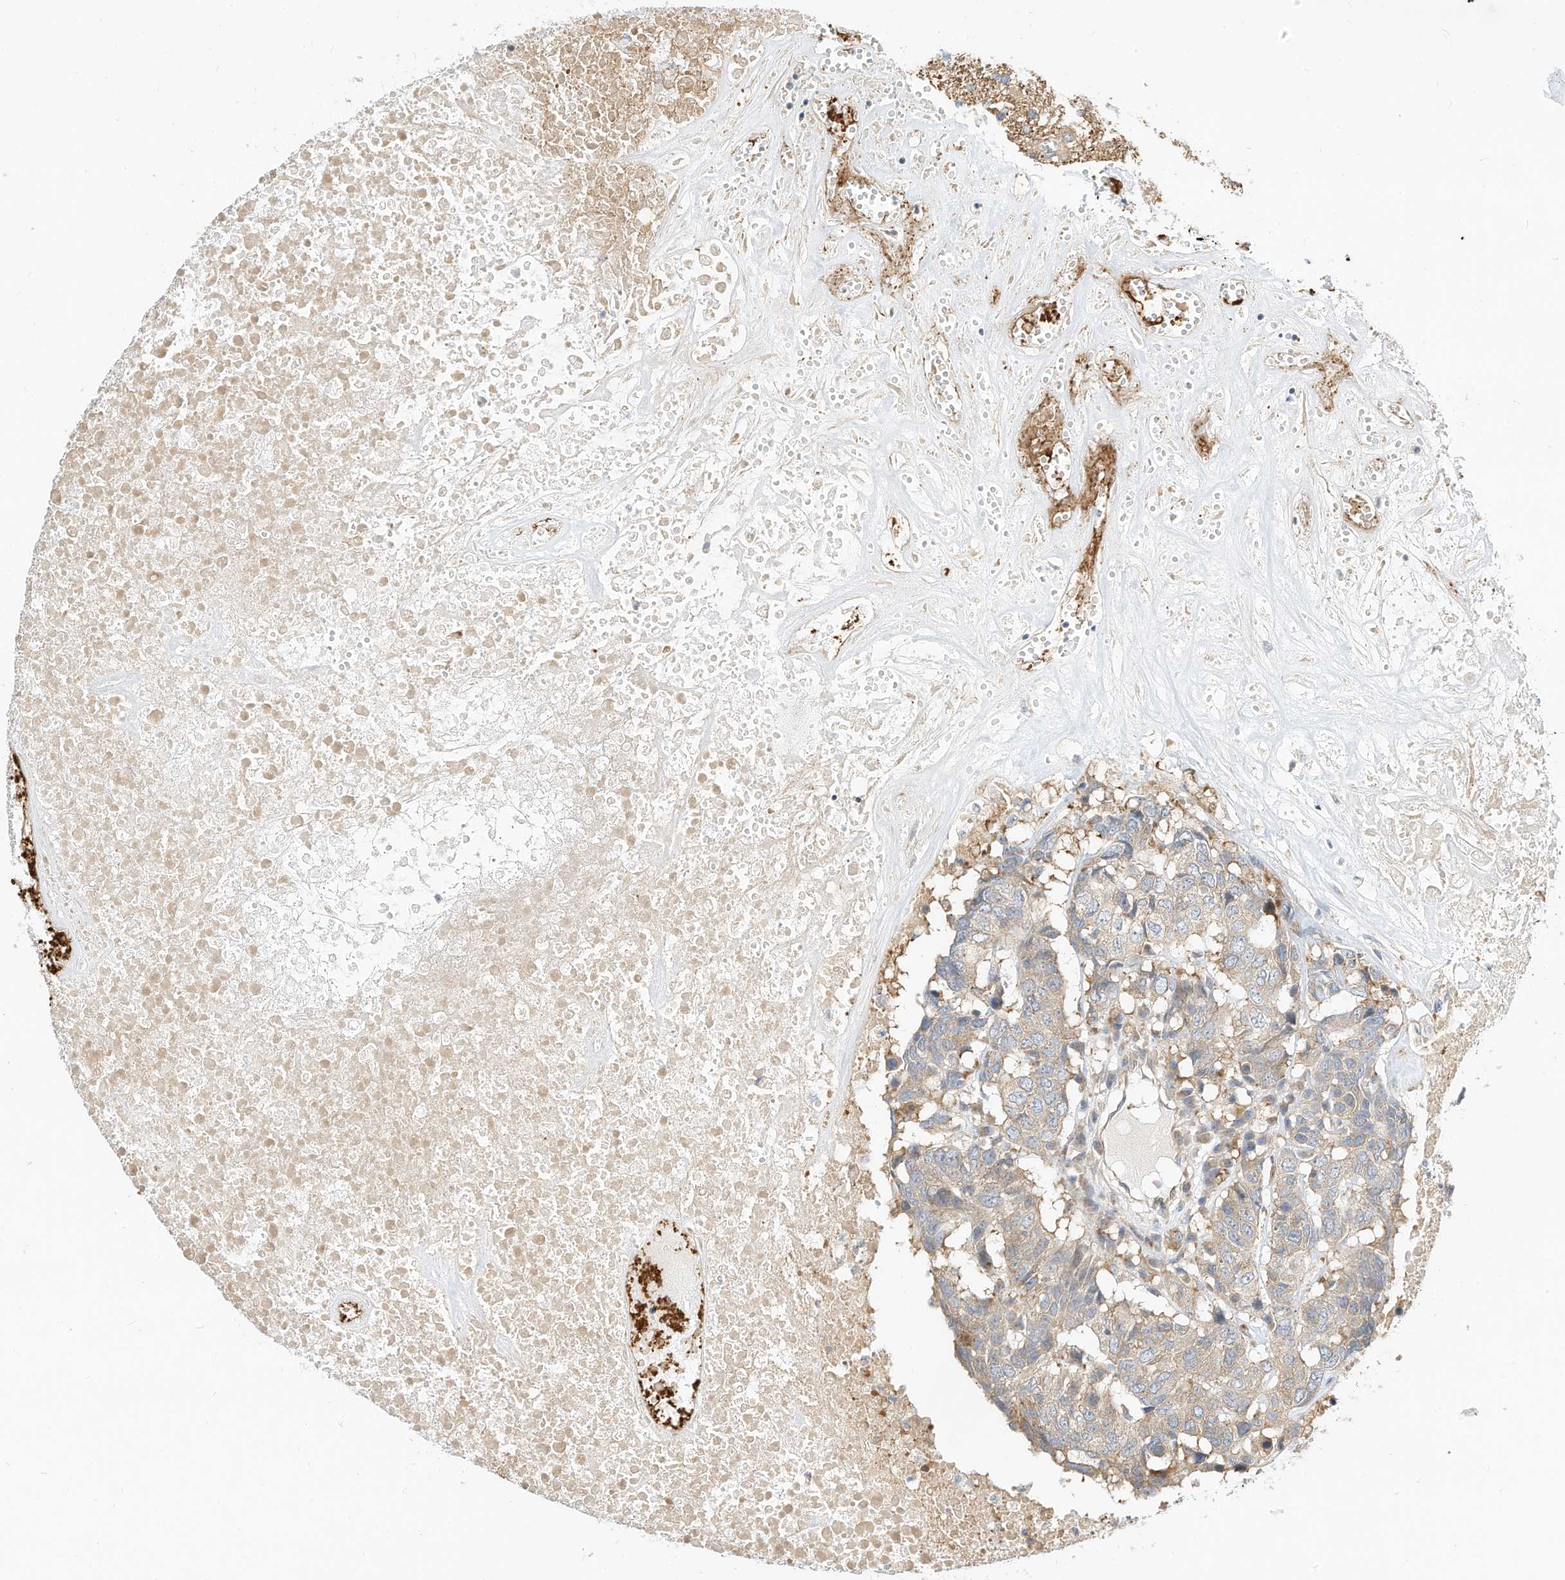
{"staining": {"intensity": "weak", "quantity": ">75%", "location": "cytoplasmic/membranous"}, "tissue": "head and neck cancer", "cell_type": "Tumor cells", "image_type": "cancer", "snomed": [{"axis": "morphology", "description": "Squamous cell carcinoma, NOS"}, {"axis": "topography", "description": "Head-Neck"}], "caption": "The photomicrograph reveals immunohistochemical staining of head and neck cancer. There is weak cytoplasmic/membranous expression is identified in about >75% of tumor cells.", "gene": "OFD1", "patient": {"sex": "male", "age": 66}}